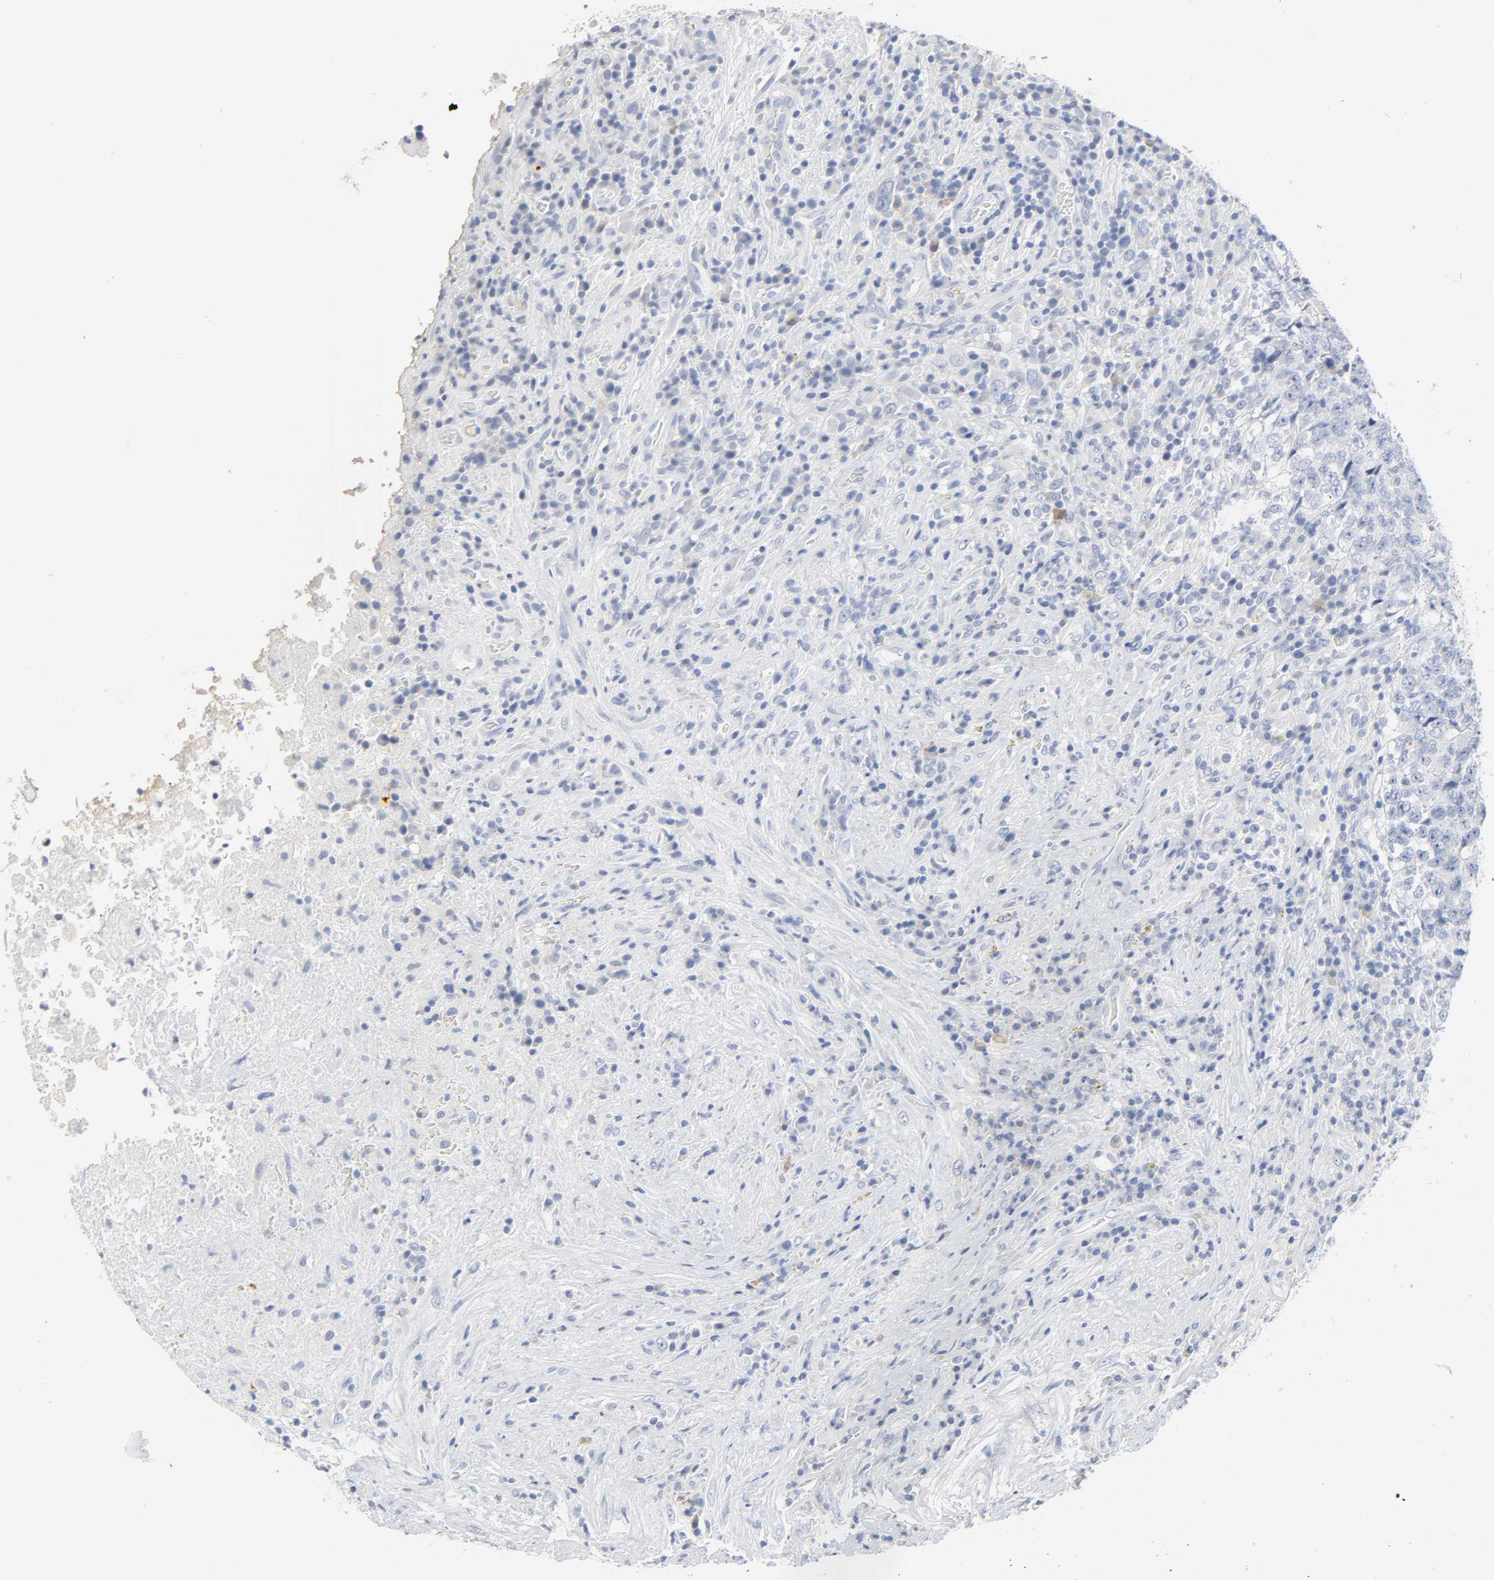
{"staining": {"intensity": "negative", "quantity": "none", "location": "none"}, "tissue": "testis cancer", "cell_type": "Tumor cells", "image_type": "cancer", "snomed": [{"axis": "morphology", "description": "Necrosis, NOS"}, {"axis": "morphology", "description": "Carcinoma, Embryonal, NOS"}, {"axis": "topography", "description": "Testis"}], "caption": "Tumor cells are negative for brown protein staining in testis cancer. The staining is performed using DAB brown chromogen with nuclei counter-stained in using hematoxylin.", "gene": "ACP3", "patient": {"sex": "male", "age": 19}}